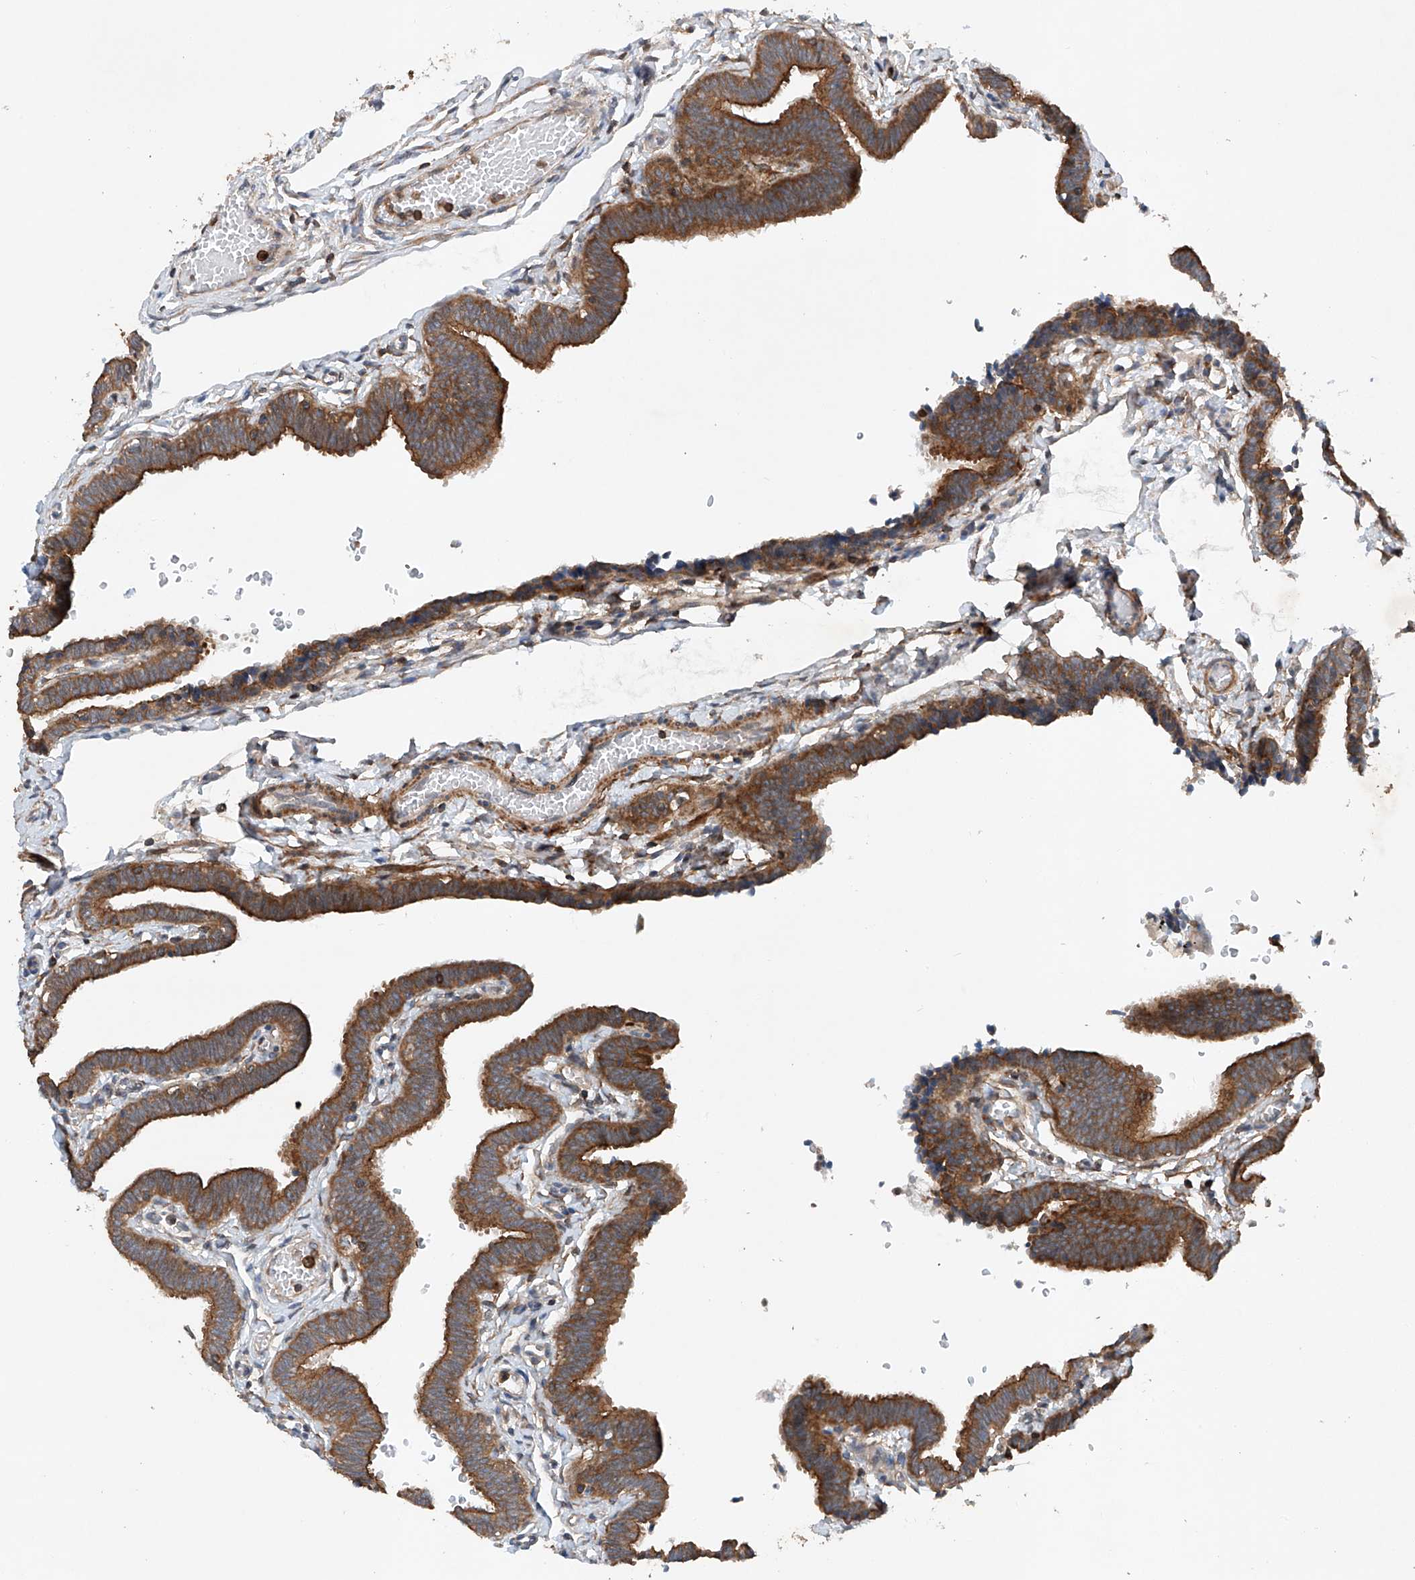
{"staining": {"intensity": "strong", "quantity": ">75%", "location": "cytoplasmic/membranous"}, "tissue": "fallopian tube", "cell_type": "Glandular cells", "image_type": "normal", "snomed": [{"axis": "morphology", "description": "Normal tissue, NOS"}, {"axis": "topography", "description": "Fallopian tube"}, {"axis": "topography", "description": "Ovary"}], "caption": "Protein staining reveals strong cytoplasmic/membranous positivity in about >75% of glandular cells in benign fallopian tube. (DAB IHC, brown staining for protein, blue staining for nuclei).", "gene": "CEP85L", "patient": {"sex": "female", "age": 23}}